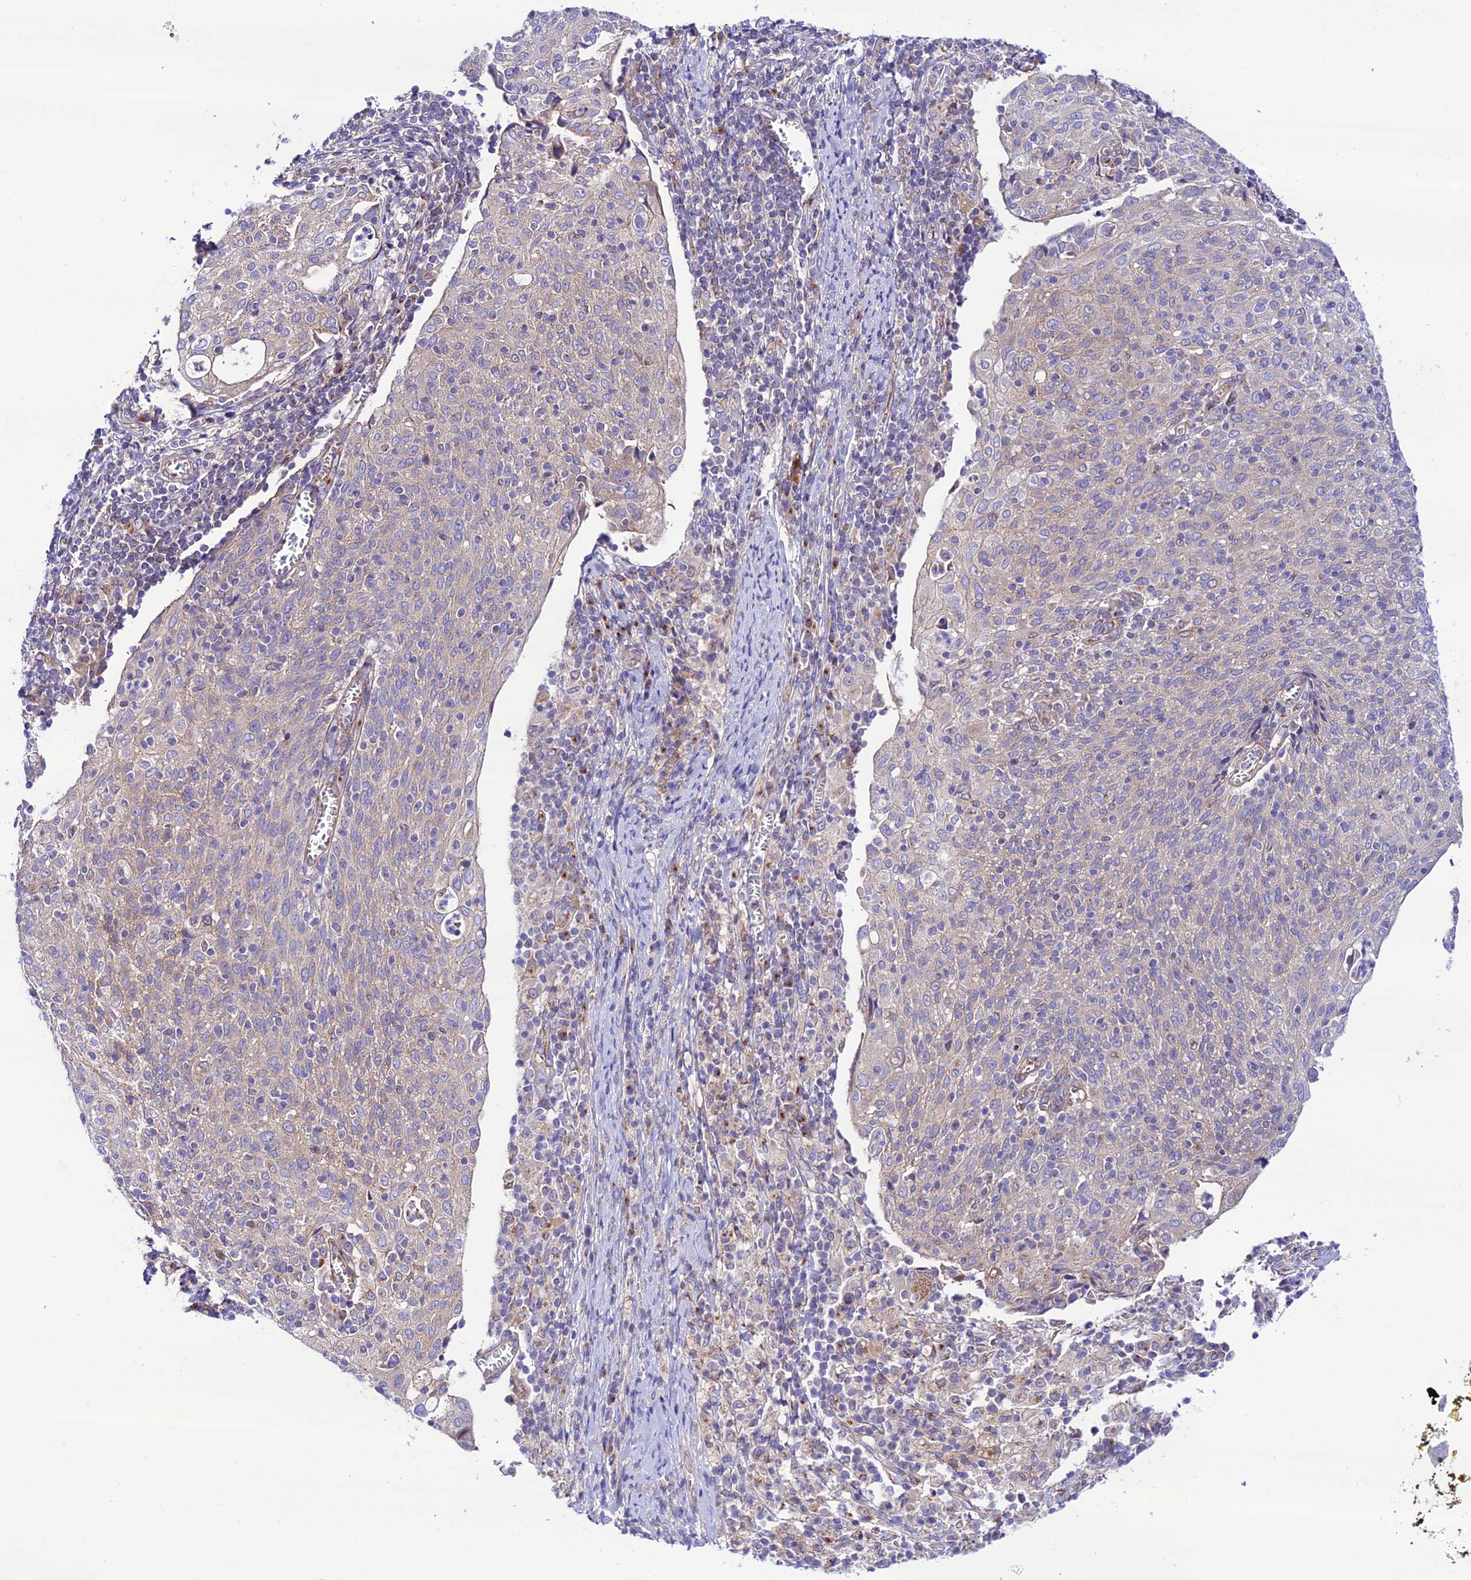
{"staining": {"intensity": "moderate", "quantity": "25%-75%", "location": "cytoplasmic/membranous"}, "tissue": "cervical cancer", "cell_type": "Tumor cells", "image_type": "cancer", "snomed": [{"axis": "morphology", "description": "Squamous cell carcinoma, NOS"}, {"axis": "topography", "description": "Cervix"}], "caption": "Immunohistochemistry micrograph of neoplastic tissue: human cervical cancer stained using immunohistochemistry (IHC) reveals medium levels of moderate protein expression localized specifically in the cytoplasmic/membranous of tumor cells, appearing as a cytoplasmic/membranous brown color.", "gene": "LACTB2", "patient": {"sex": "female", "age": 52}}